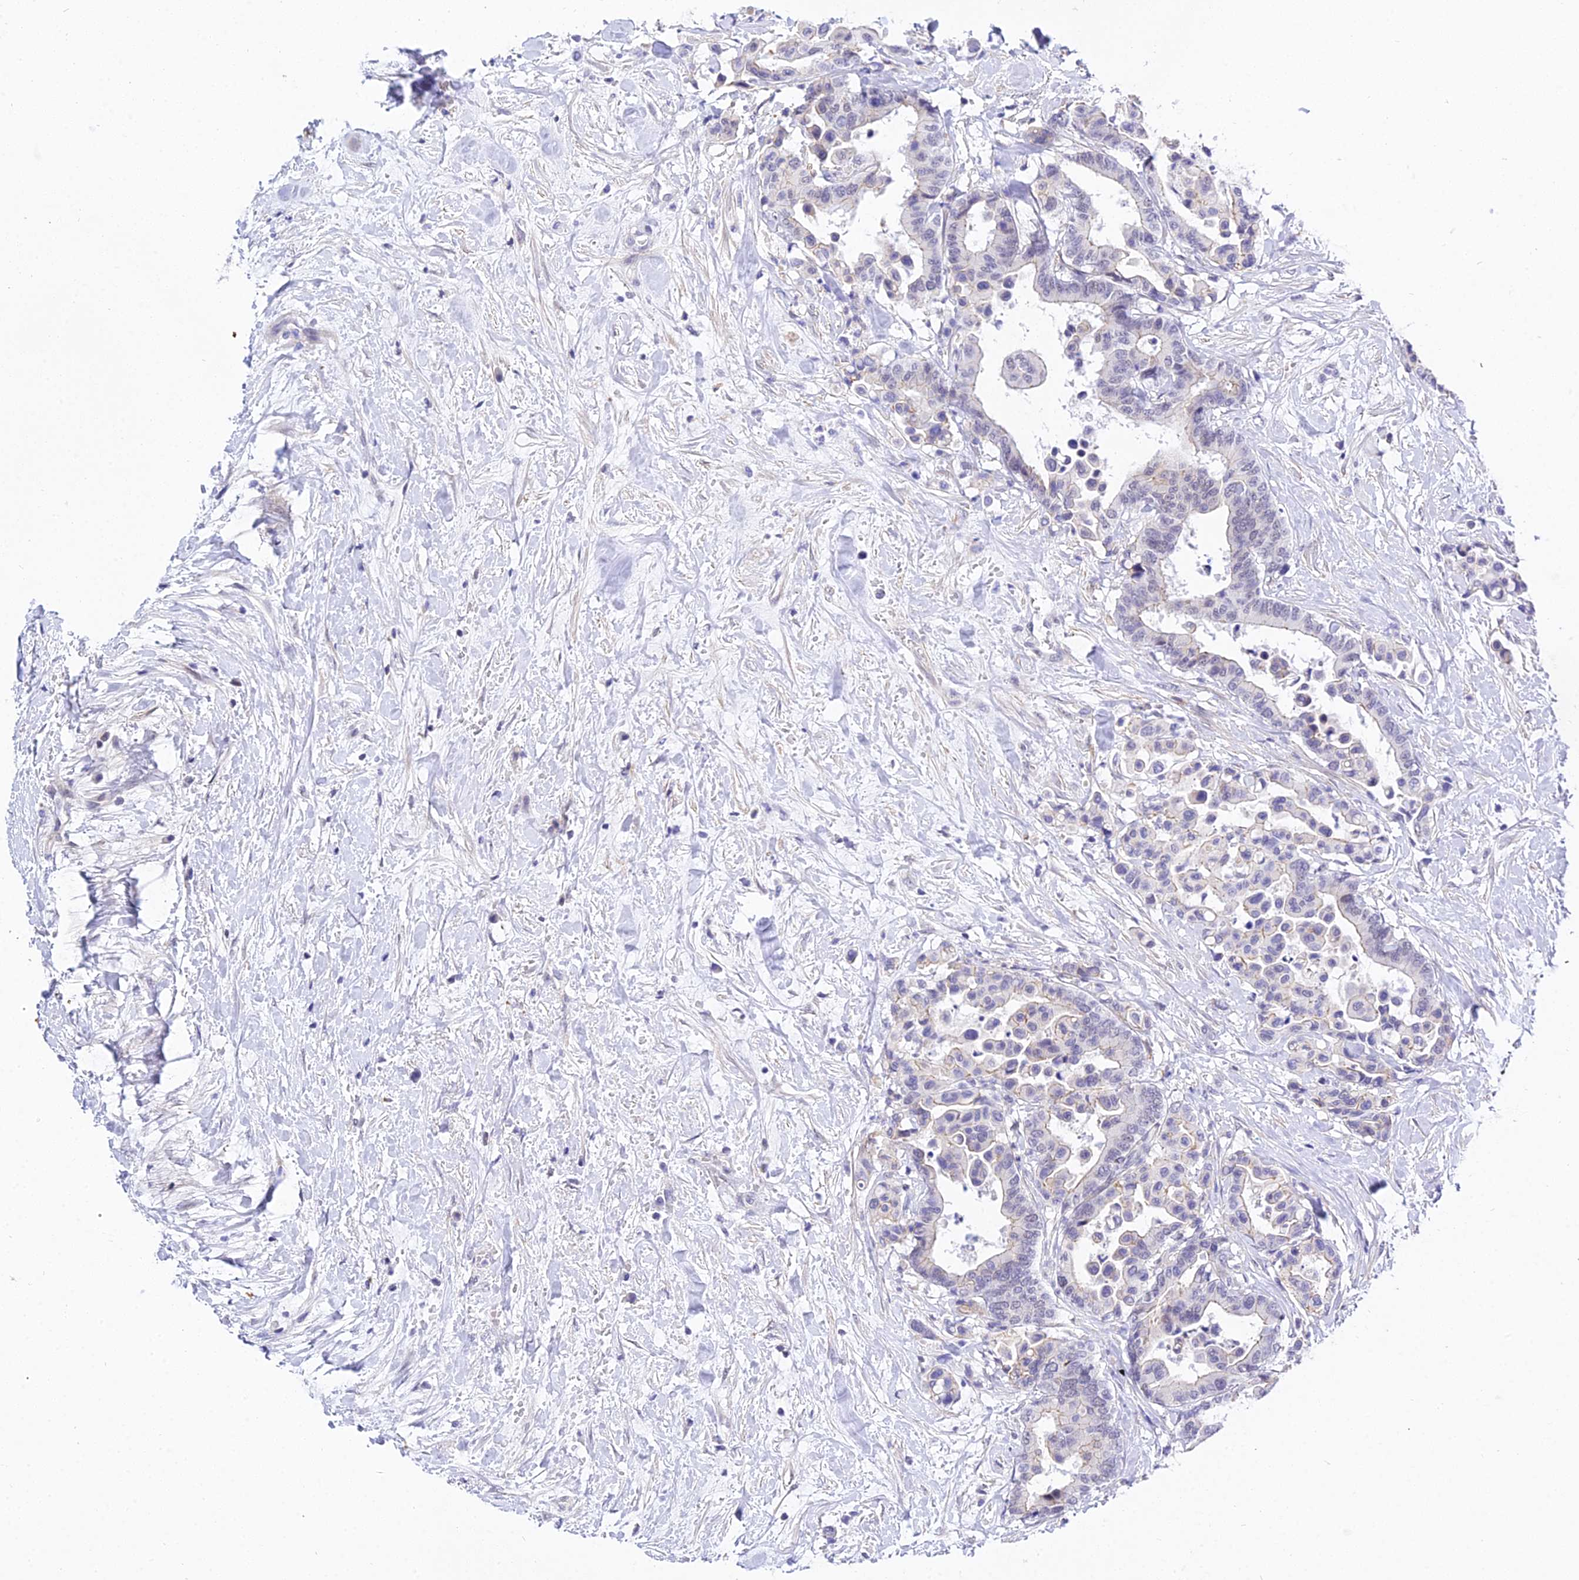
{"staining": {"intensity": "negative", "quantity": "none", "location": "none"}, "tissue": "colorectal cancer", "cell_type": "Tumor cells", "image_type": "cancer", "snomed": [{"axis": "morphology", "description": "Normal tissue, NOS"}, {"axis": "morphology", "description": "Adenocarcinoma, NOS"}, {"axis": "topography", "description": "Colon"}], "caption": "Human colorectal adenocarcinoma stained for a protein using IHC reveals no positivity in tumor cells.", "gene": "ZNF628", "patient": {"sex": "male", "age": 82}}